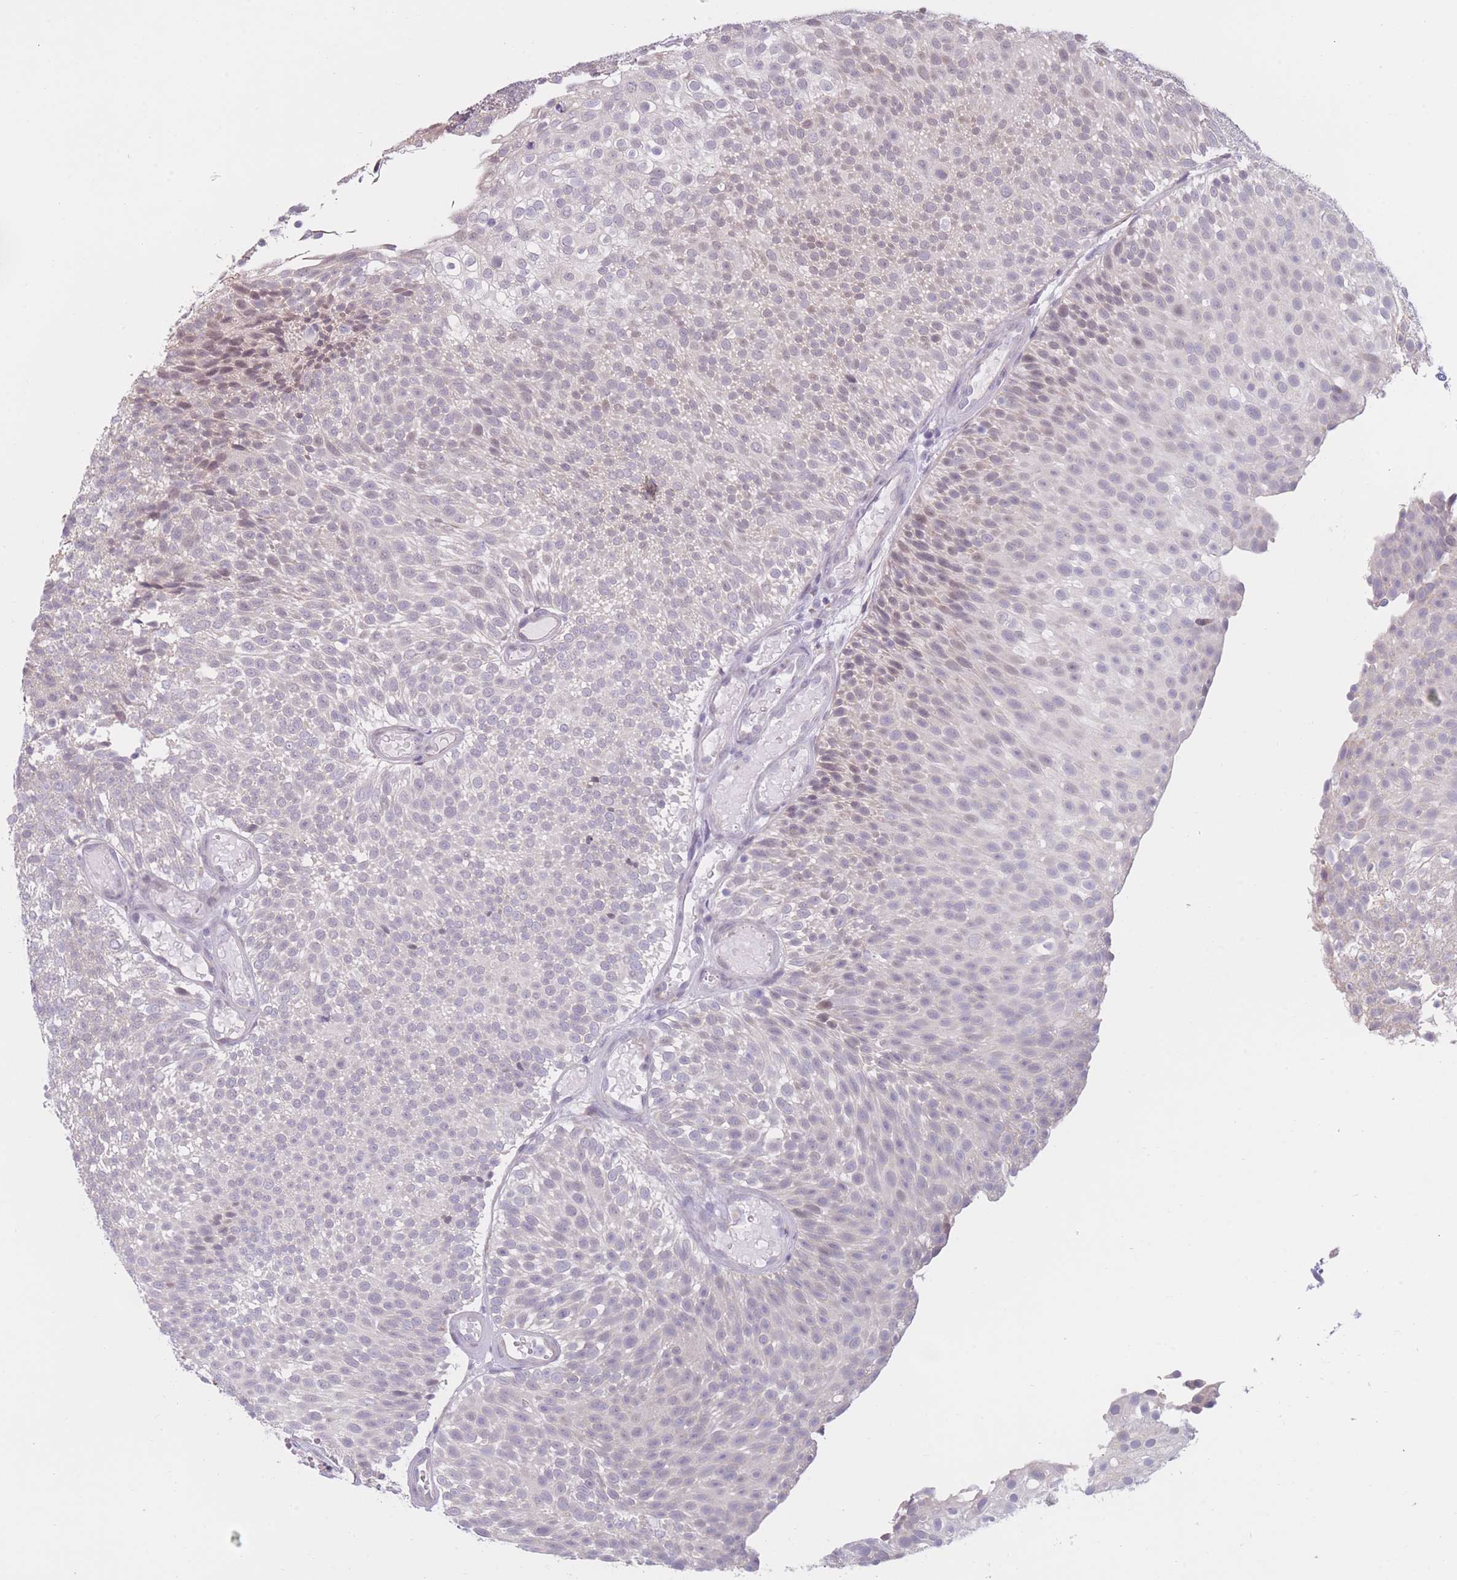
{"staining": {"intensity": "negative", "quantity": "none", "location": "none"}, "tissue": "urothelial cancer", "cell_type": "Tumor cells", "image_type": "cancer", "snomed": [{"axis": "morphology", "description": "Urothelial carcinoma, Low grade"}, {"axis": "topography", "description": "Urinary bladder"}], "caption": "Immunohistochemistry (IHC) of urothelial cancer demonstrates no staining in tumor cells. Nuclei are stained in blue.", "gene": "COL27A1", "patient": {"sex": "male", "age": 78}}